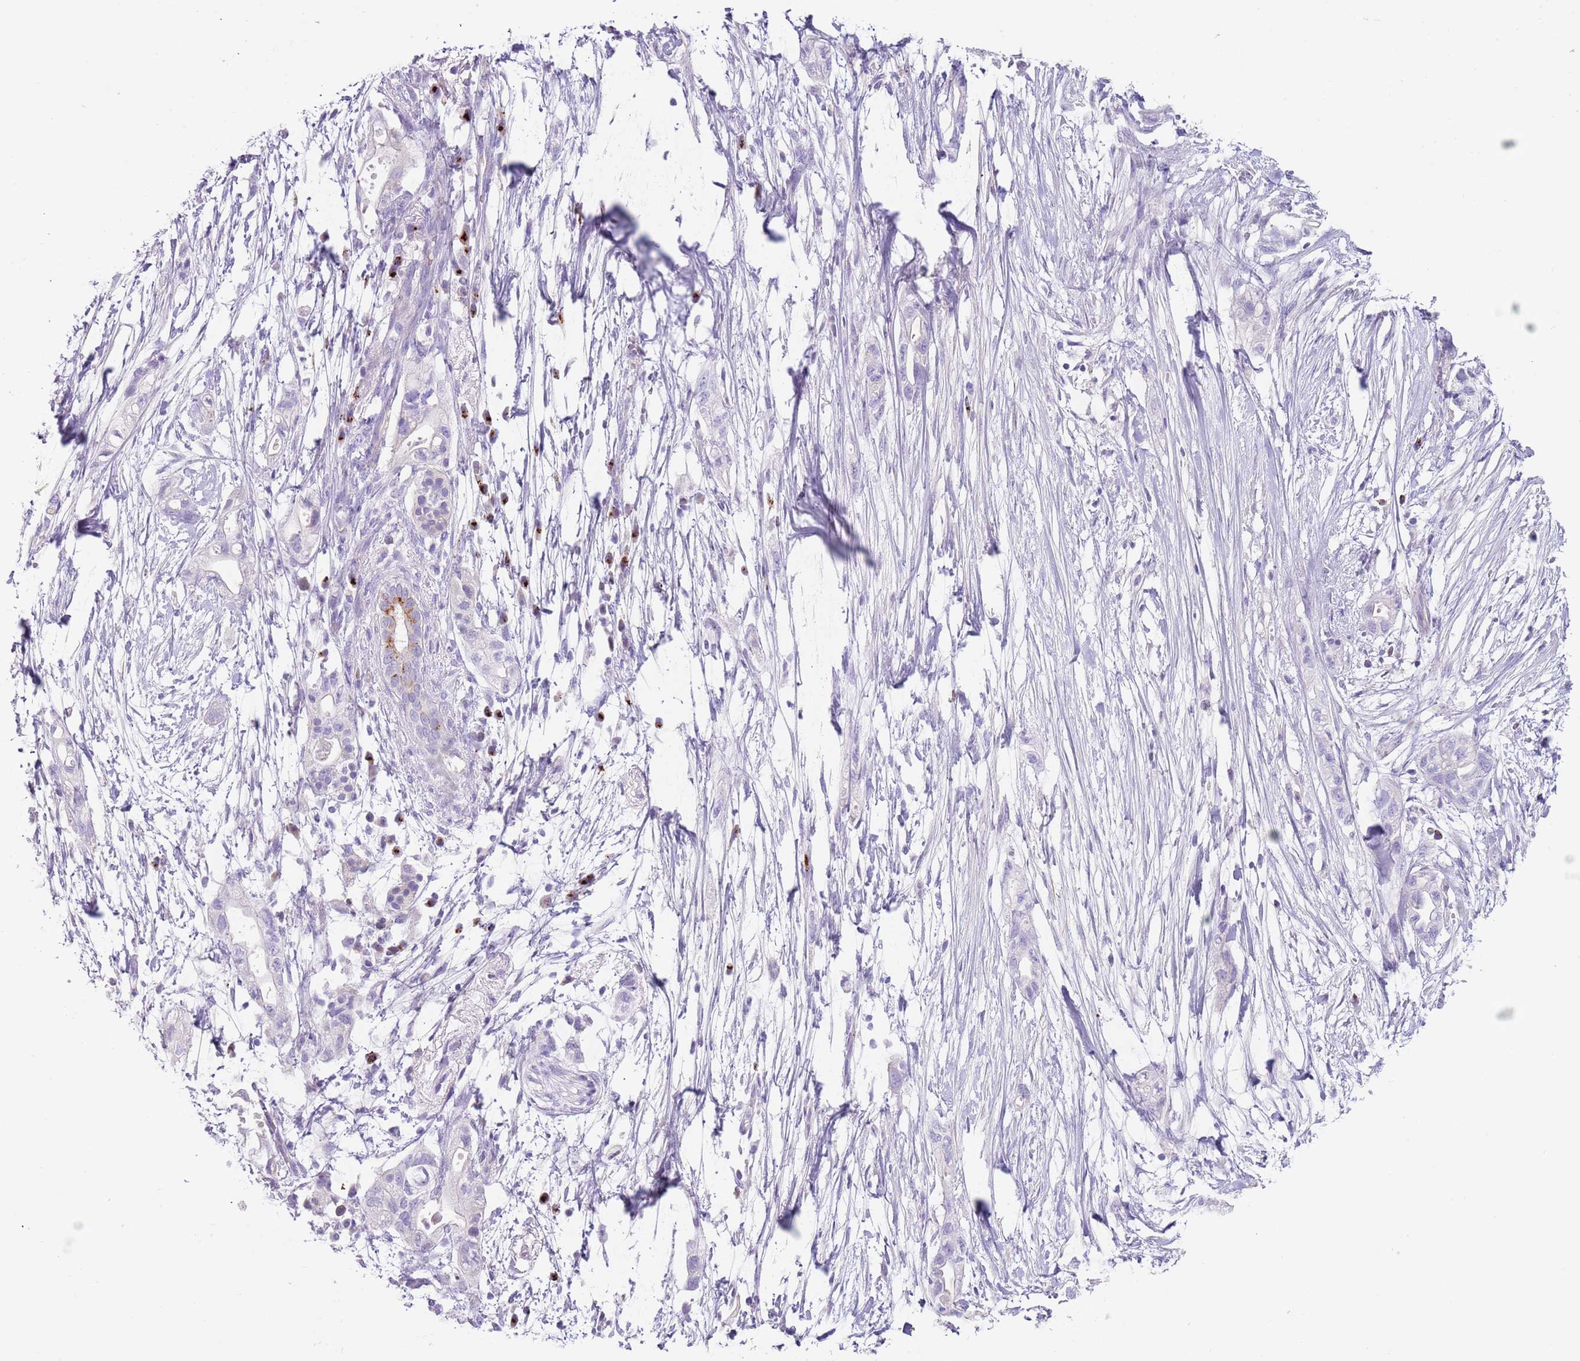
{"staining": {"intensity": "negative", "quantity": "none", "location": "none"}, "tissue": "pancreatic cancer", "cell_type": "Tumor cells", "image_type": "cancer", "snomed": [{"axis": "morphology", "description": "Adenocarcinoma, NOS"}, {"axis": "topography", "description": "Pancreas"}], "caption": "Tumor cells show no significant protein expression in pancreatic adenocarcinoma. (DAB immunohistochemistry visualized using brightfield microscopy, high magnification).", "gene": "LRRN3", "patient": {"sex": "female", "age": 72}}